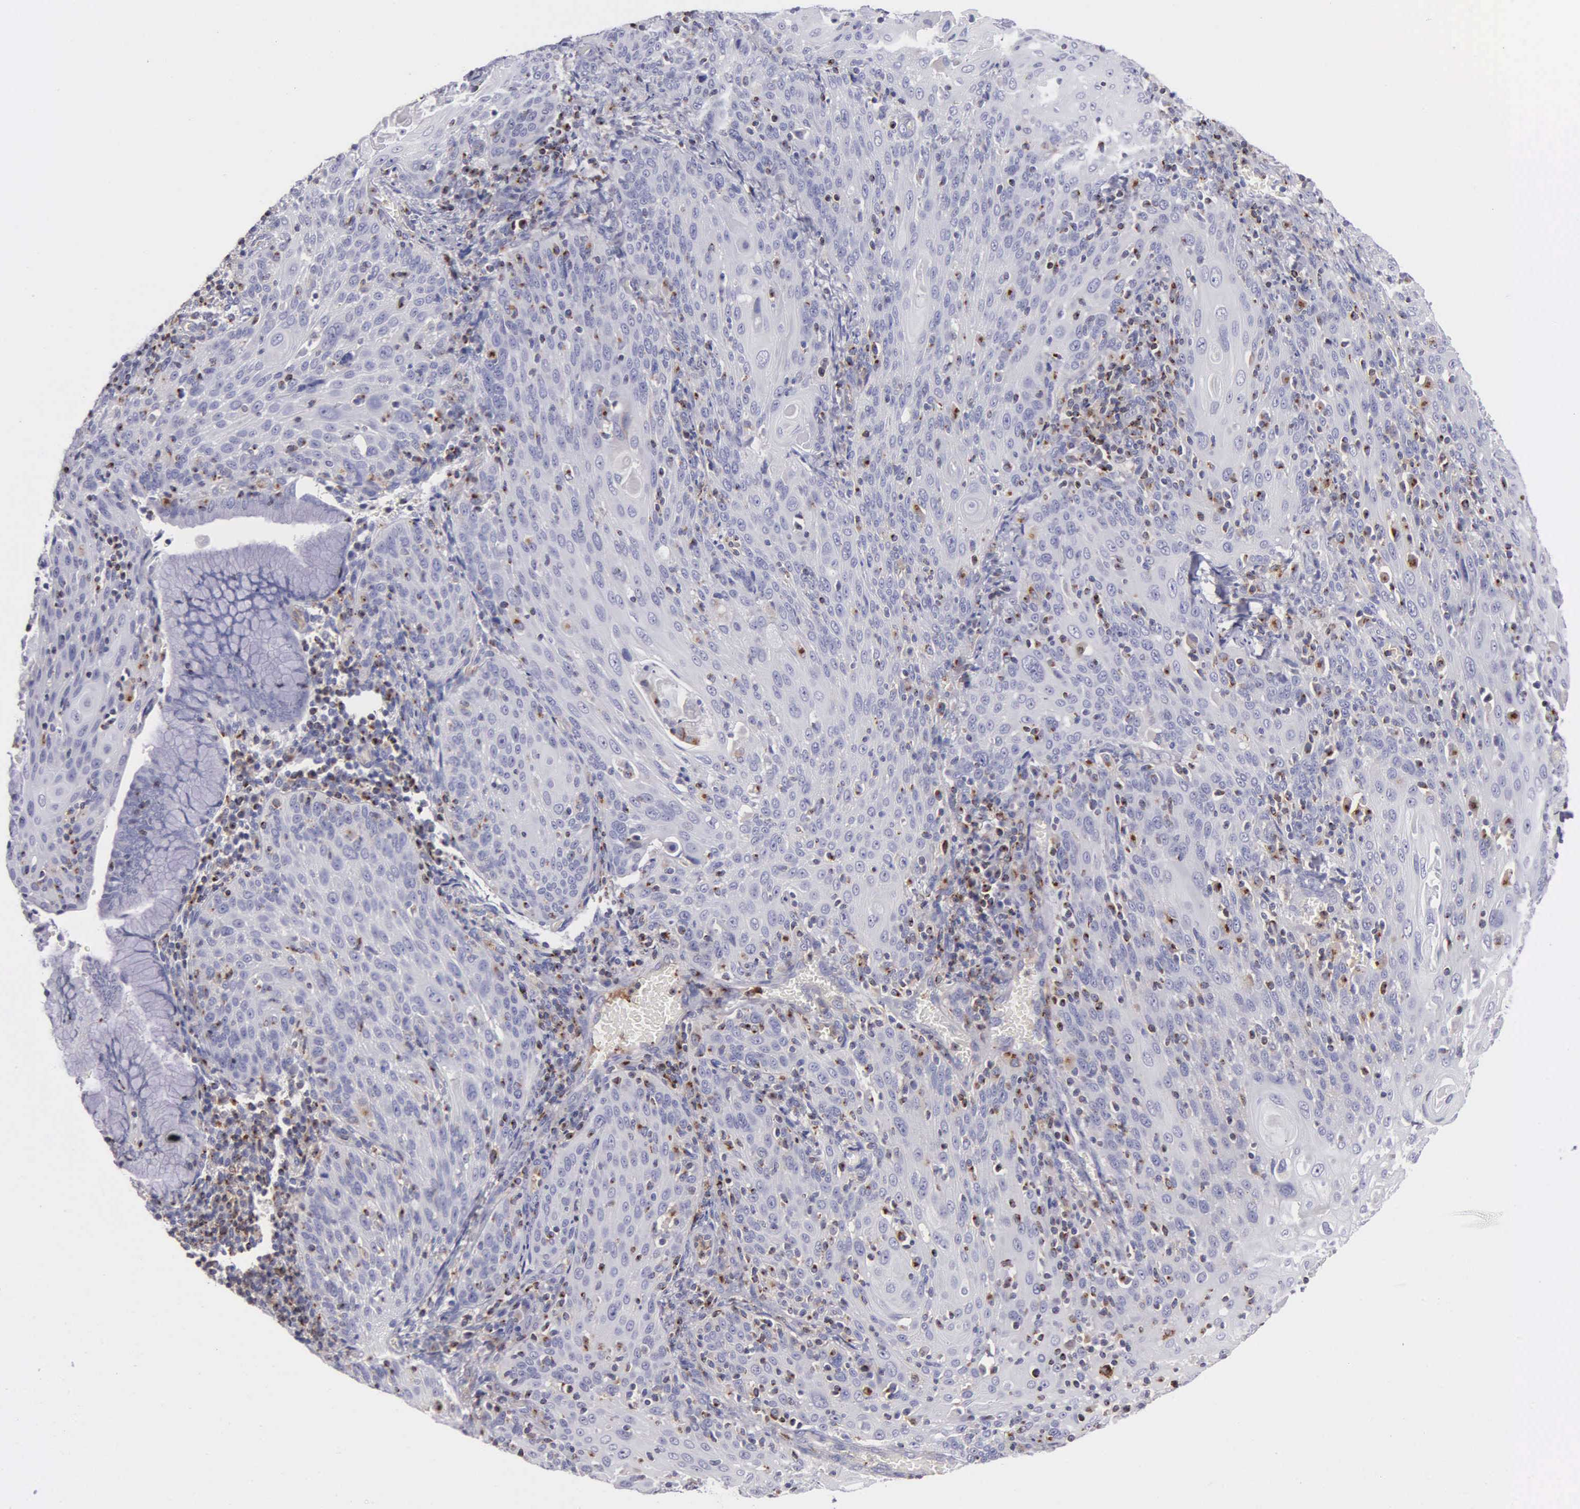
{"staining": {"intensity": "negative", "quantity": "none", "location": "none"}, "tissue": "cervical cancer", "cell_type": "Tumor cells", "image_type": "cancer", "snomed": [{"axis": "morphology", "description": "Squamous cell carcinoma, NOS"}, {"axis": "topography", "description": "Cervix"}], "caption": "Immunohistochemistry image of human cervical cancer stained for a protein (brown), which exhibits no expression in tumor cells. (IHC, brightfield microscopy, high magnification).", "gene": "SRGN", "patient": {"sex": "female", "age": 54}}